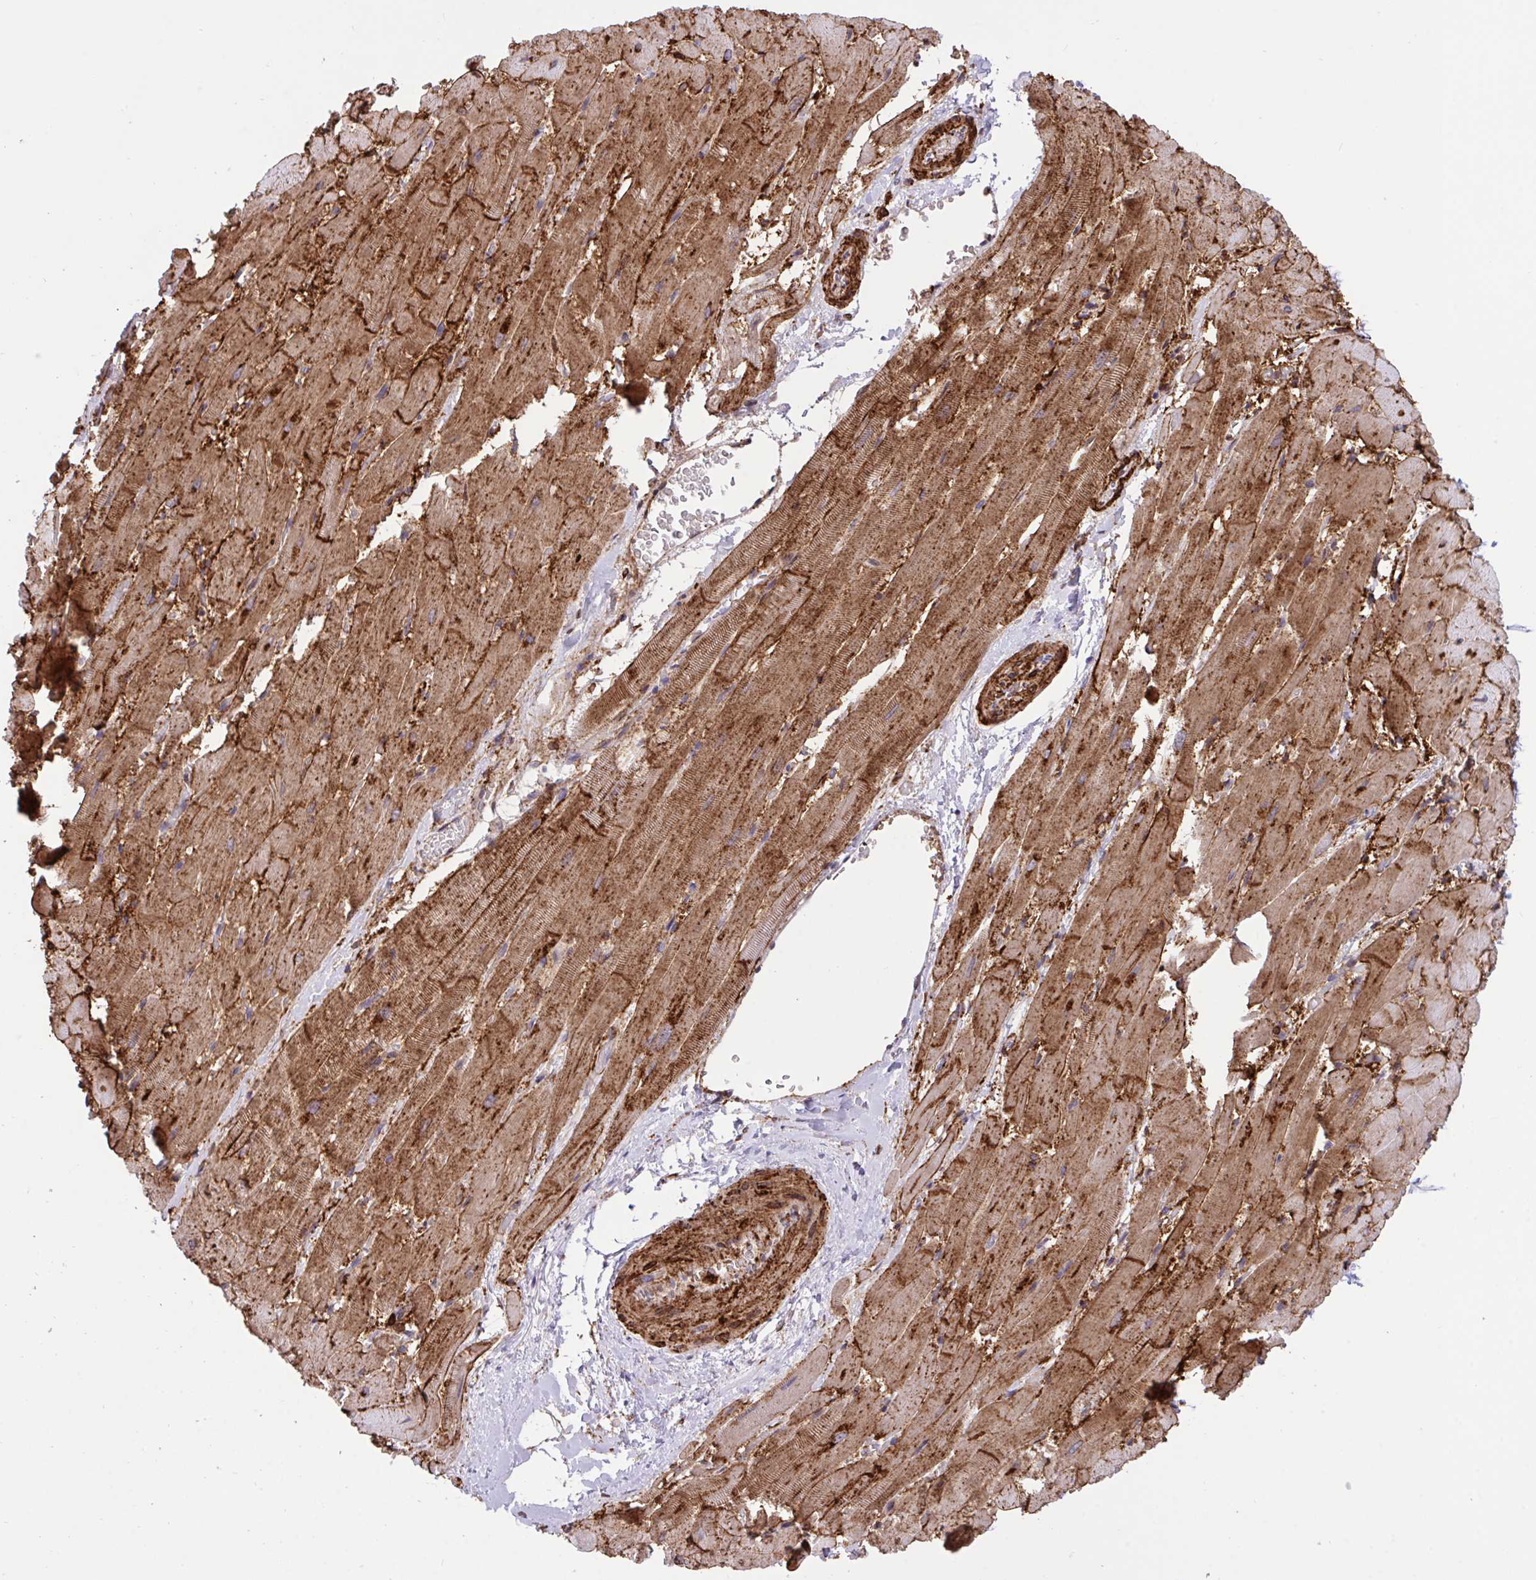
{"staining": {"intensity": "moderate", "quantity": ">75%", "location": "cytoplasmic/membranous"}, "tissue": "heart muscle", "cell_type": "Cardiomyocytes", "image_type": "normal", "snomed": [{"axis": "morphology", "description": "Normal tissue, NOS"}, {"axis": "topography", "description": "Heart"}], "caption": "A brown stain highlights moderate cytoplasmic/membranous positivity of a protein in cardiomyocytes of normal heart muscle. (DAB (3,3'-diaminobenzidine) IHC with brightfield microscopy, high magnification).", "gene": "ERI1", "patient": {"sex": "male", "age": 37}}